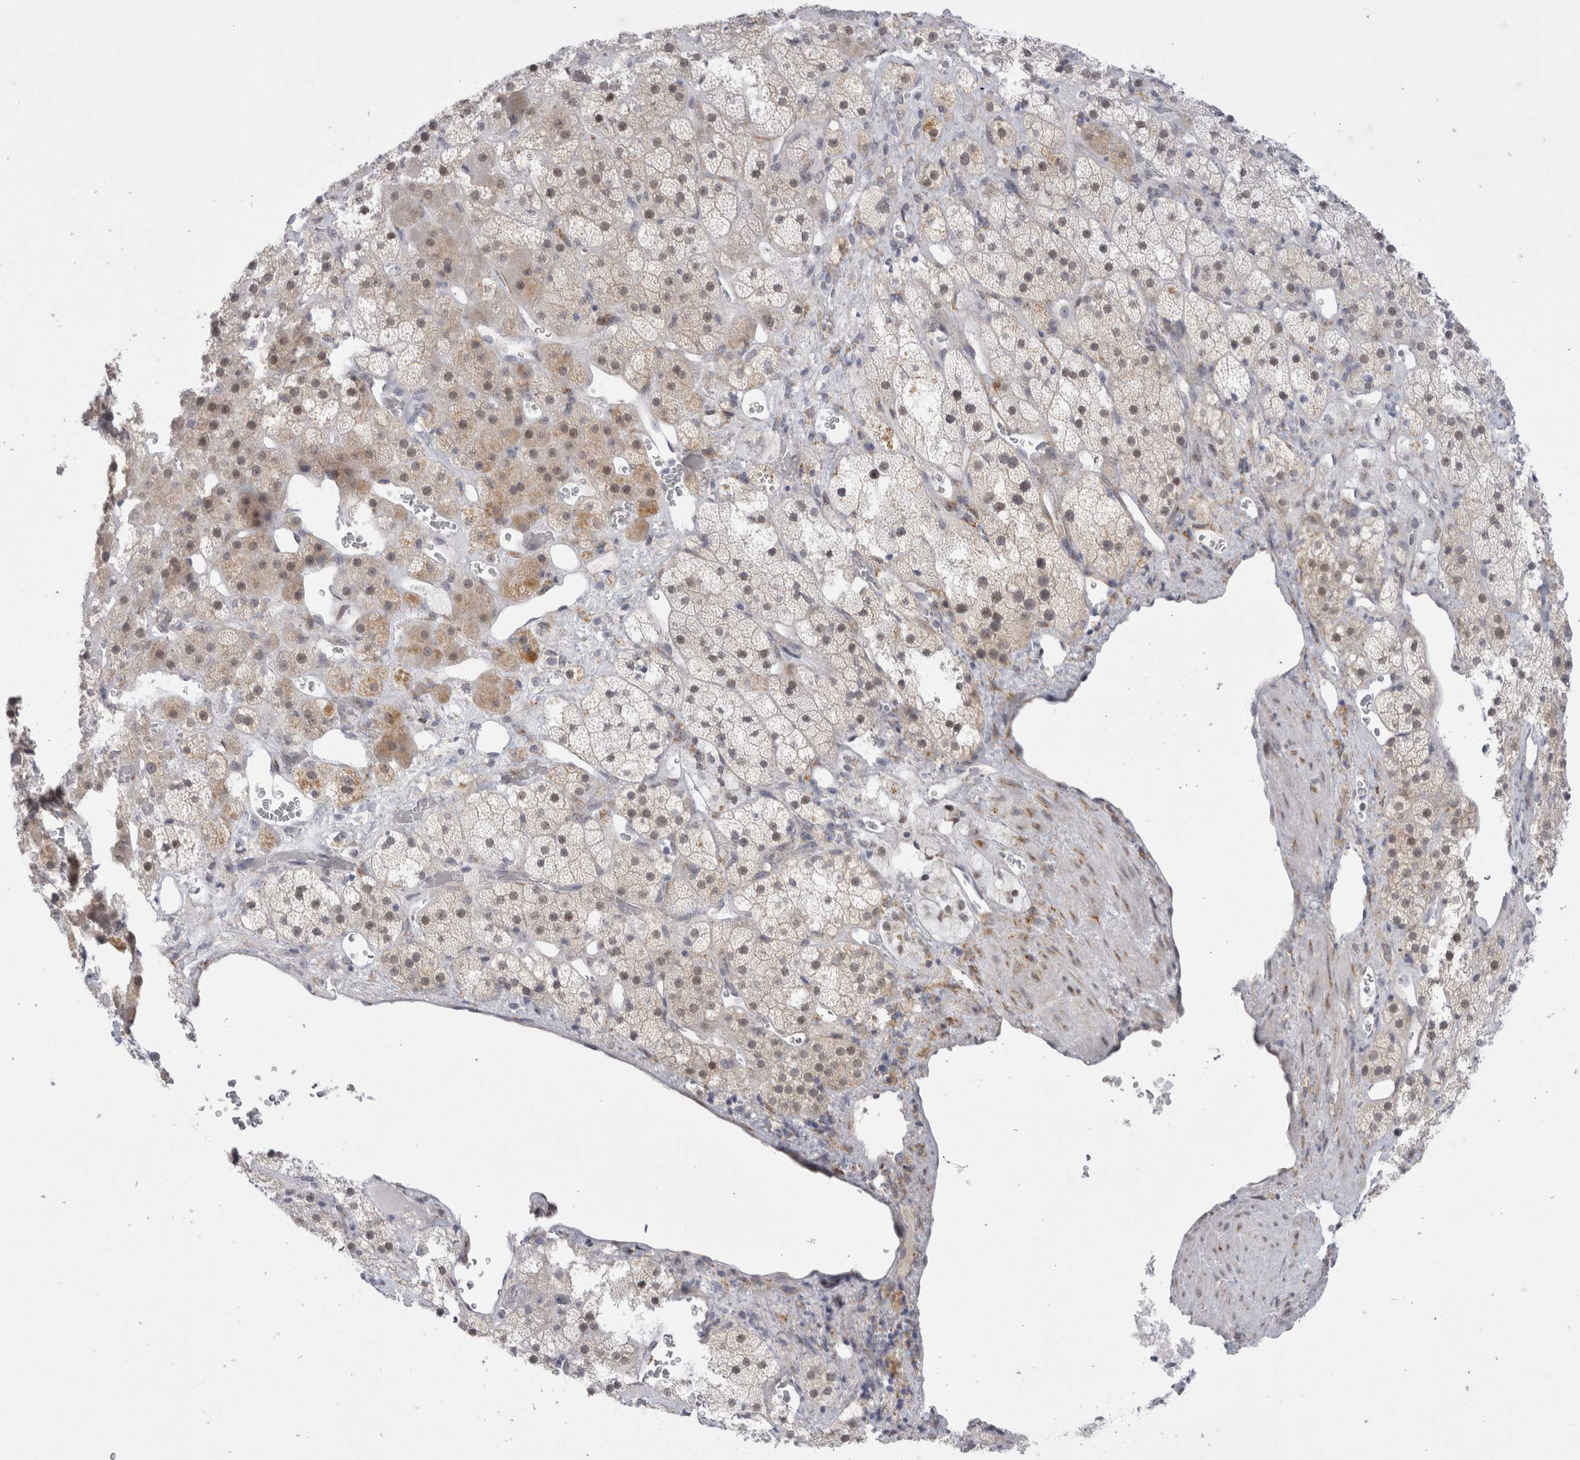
{"staining": {"intensity": "moderate", "quantity": "25%-75%", "location": "cytoplasmic/membranous,nuclear"}, "tissue": "adrenal gland", "cell_type": "Glandular cells", "image_type": "normal", "snomed": [{"axis": "morphology", "description": "Normal tissue, NOS"}, {"axis": "topography", "description": "Adrenal gland"}], "caption": "There is medium levels of moderate cytoplasmic/membranous,nuclear positivity in glandular cells of unremarkable adrenal gland, as demonstrated by immunohistochemical staining (brown color).", "gene": "TRMT1L", "patient": {"sex": "male", "age": 57}}